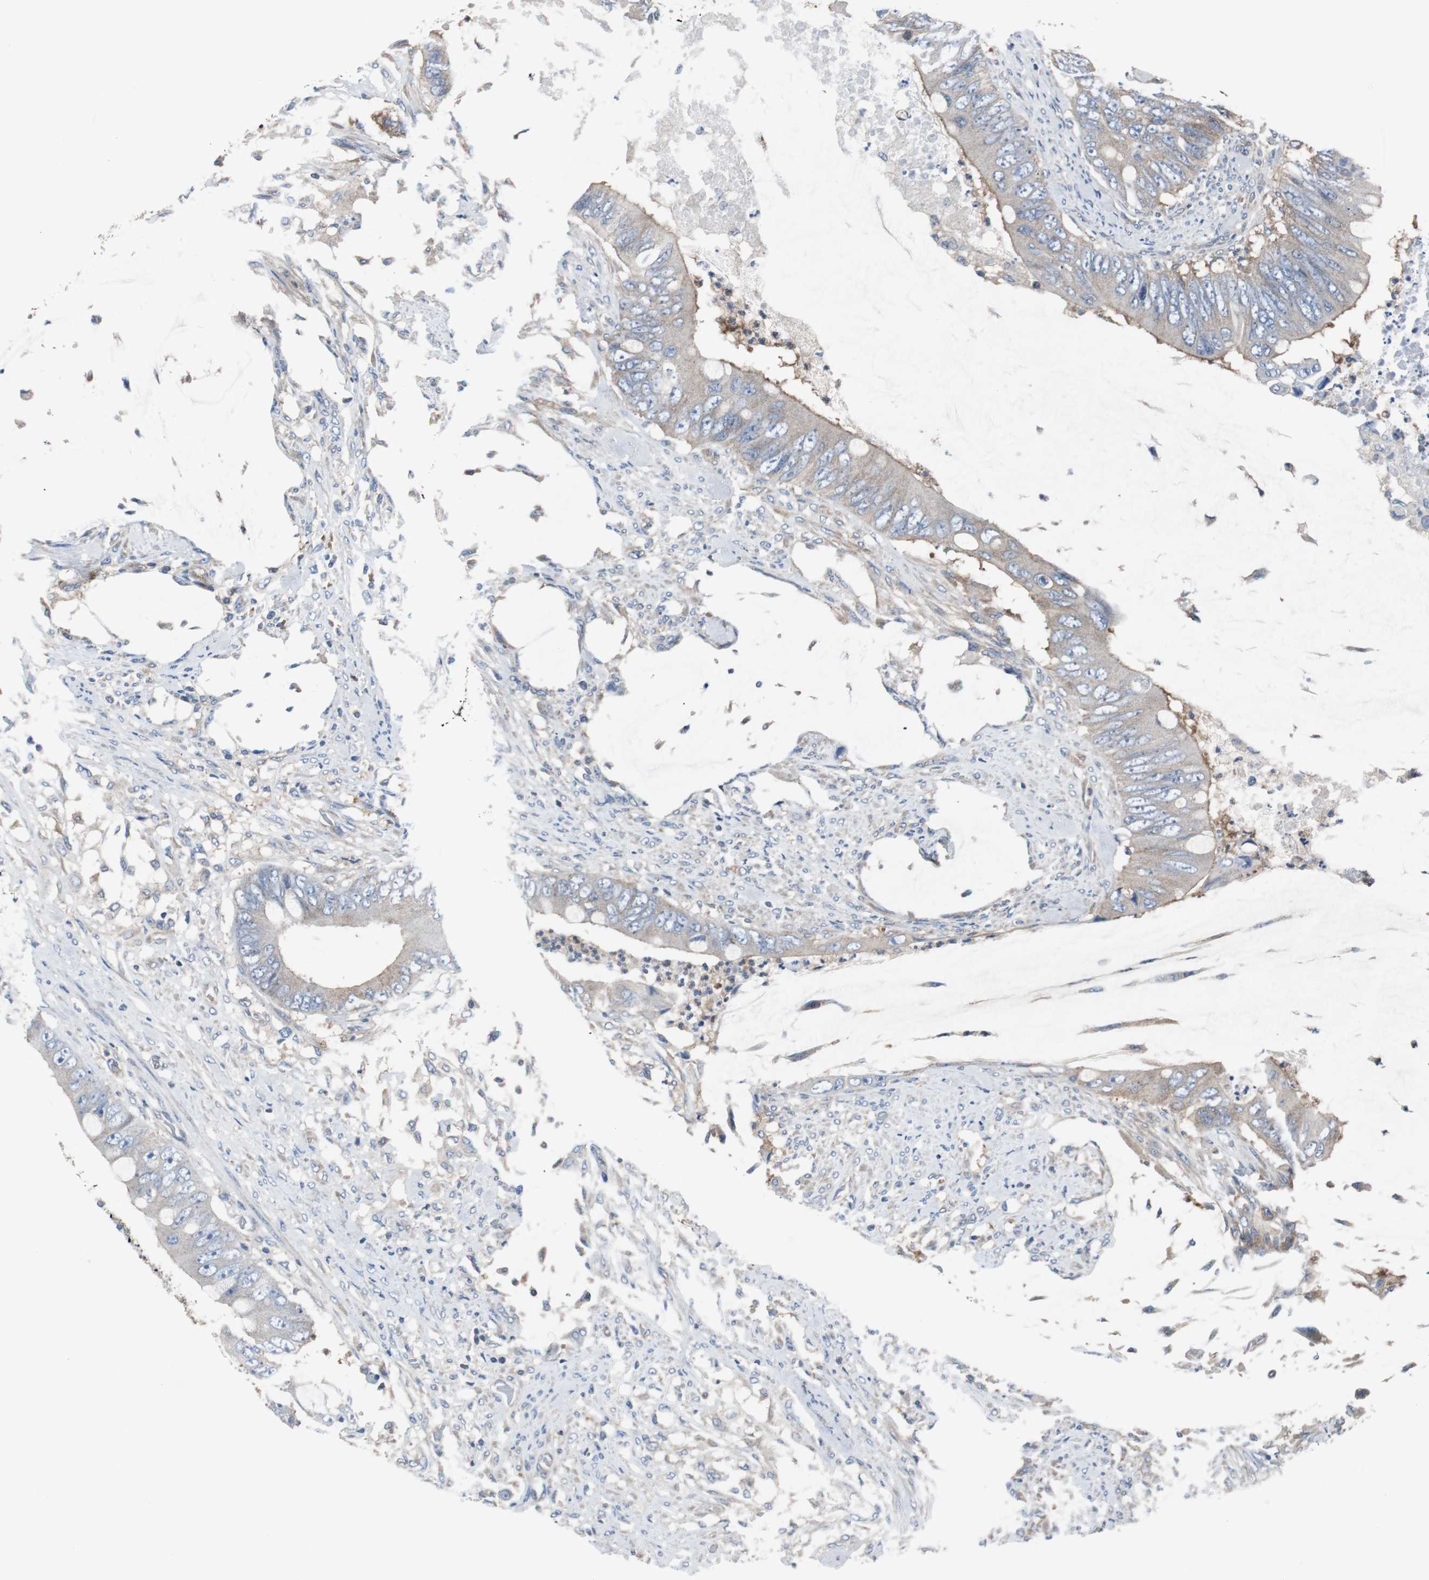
{"staining": {"intensity": "weak", "quantity": ">75%", "location": "cytoplasmic/membranous"}, "tissue": "colorectal cancer", "cell_type": "Tumor cells", "image_type": "cancer", "snomed": [{"axis": "morphology", "description": "Adenocarcinoma, NOS"}, {"axis": "topography", "description": "Rectum"}], "caption": "Colorectal adenocarcinoma tissue reveals weak cytoplasmic/membranous staining in approximately >75% of tumor cells, visualized by immunohistochemistry. The staining was performed using DAB (3,3'-diaminobenzidine), with brown indicating positive protein expression. Nuclei are stained blue with hematoxylin.", "gene": "BRAF", "patient": {"sex": "female", "age": 77}}